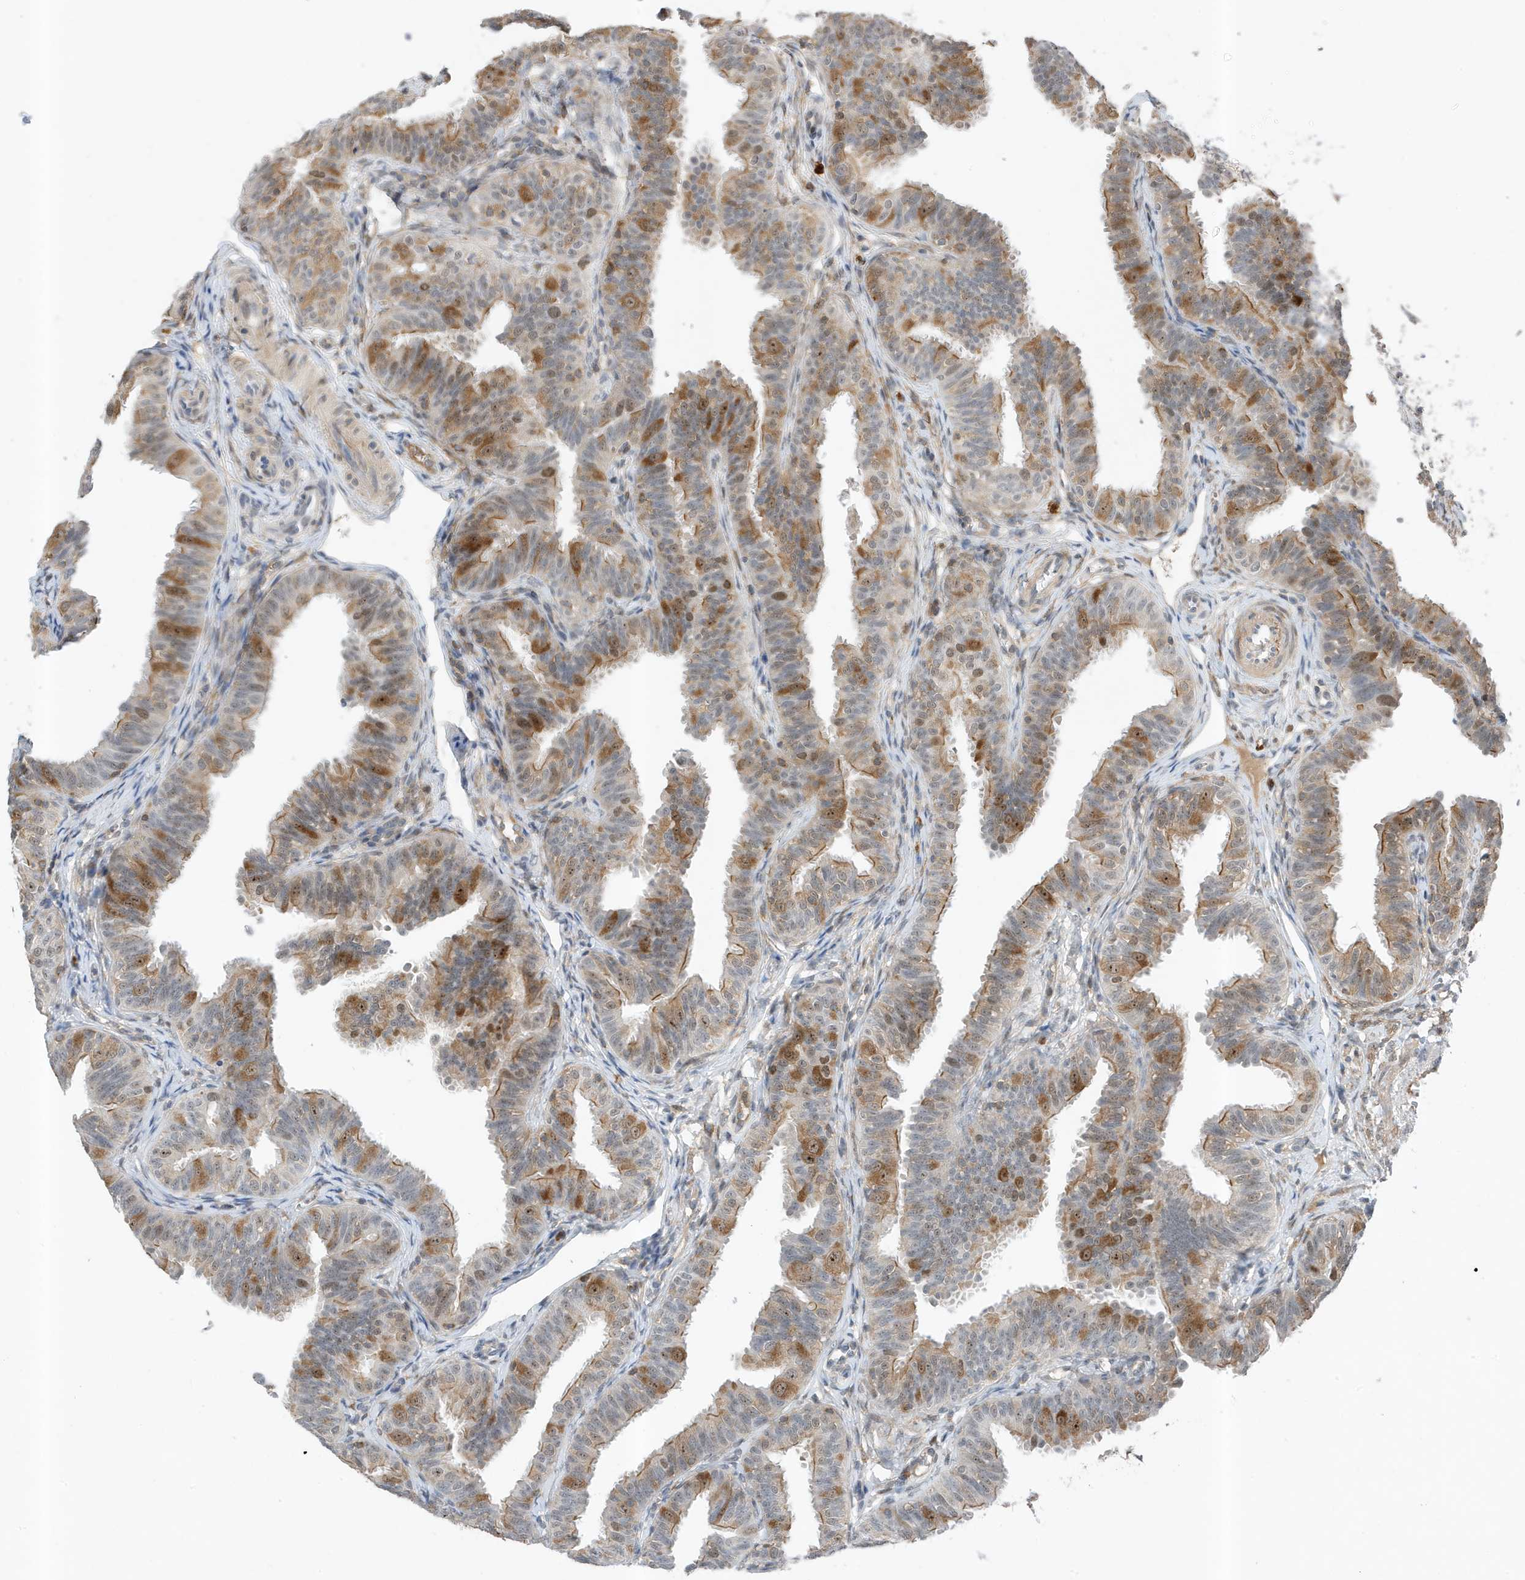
{"staining": {"intensity": "moderate", "quantity": "25%-75%", "location": "cytoplasmic/membranous"}, "tissue": "fallopian tube", "cell_type": "Glandular cells", "image_type": "normal", "snomed": [{"axis": "morphology", "description": "Normal tissue, NOS"}, {"axis": "topography", "description": "Fallopian tube"}], "caption": "Protein staining of normal fallopian tube demonstrates moderate cytoplasmic/membranous expression in approximately 25%-75% of glandular cells.", "gene": "MAST3", "patient": {"sex": "female", "age": 35}}